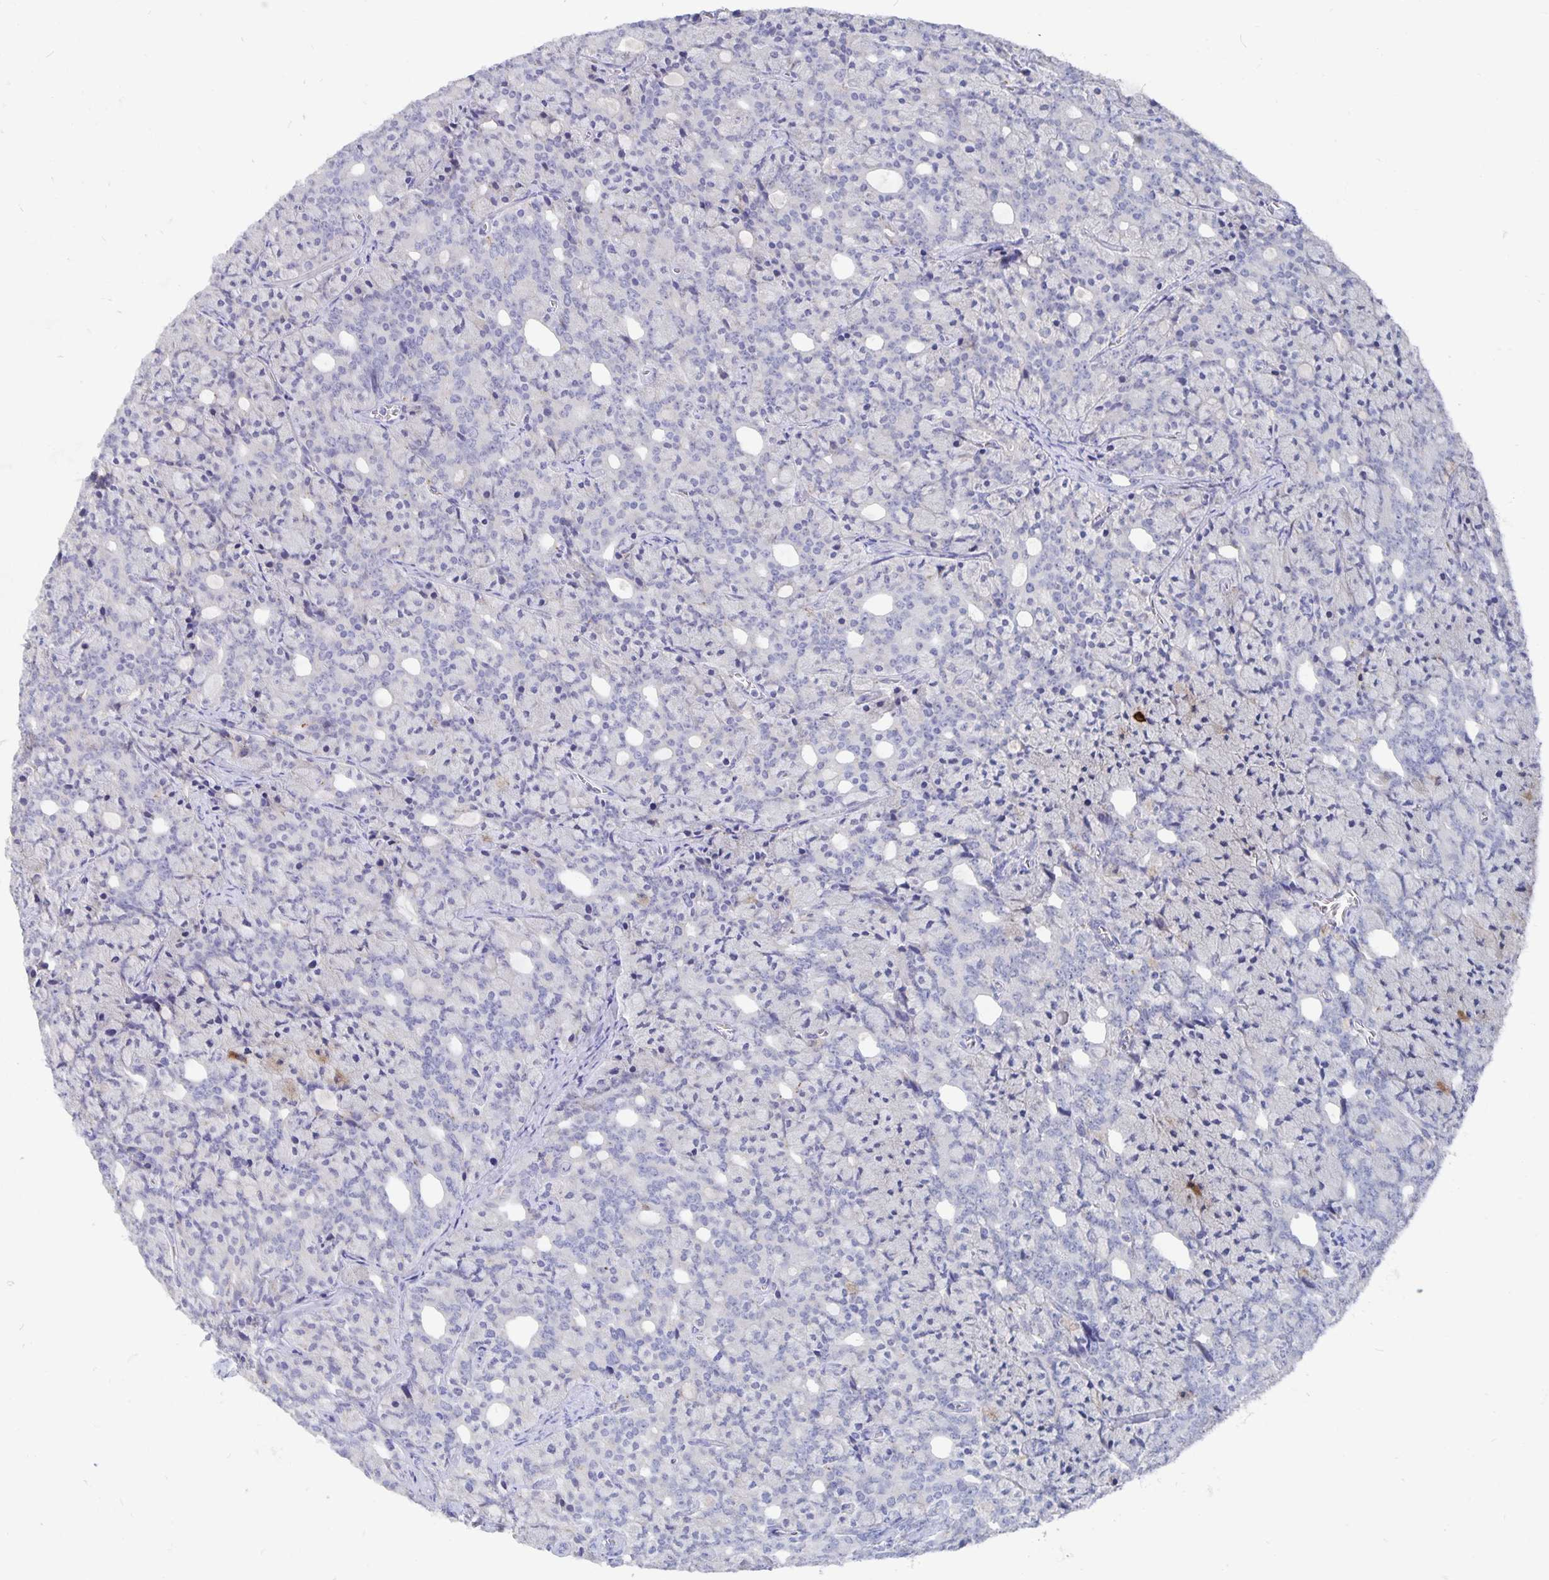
{"staining": {"intensity": "negative", "quantity": "none", "location": "none"}, "tissue": "prostate cancer", "cell_type": "Tumor cells", "image_type": "cancer", "snomed": [{"axis": "morphology", "description": "Adenocarcinoma, High grade"}, {"axis": "topography", "description": "Prostate"}], "caption": "This image is of adenocarcinoma (high-grade) (prostate) stained with immunohistochemistry to label a protein in brown with the nuclei are counter-stained blue. There is no staining in tumor cells. Brightfield microscopy of immunohistochemistry stained with DAB (3,3'-diaminobenzidine) (brown) and hematoxylin (blue), captured at high magnification.", "gene": "SMOC1", "patient": {"sex": "male", "age": 84}}